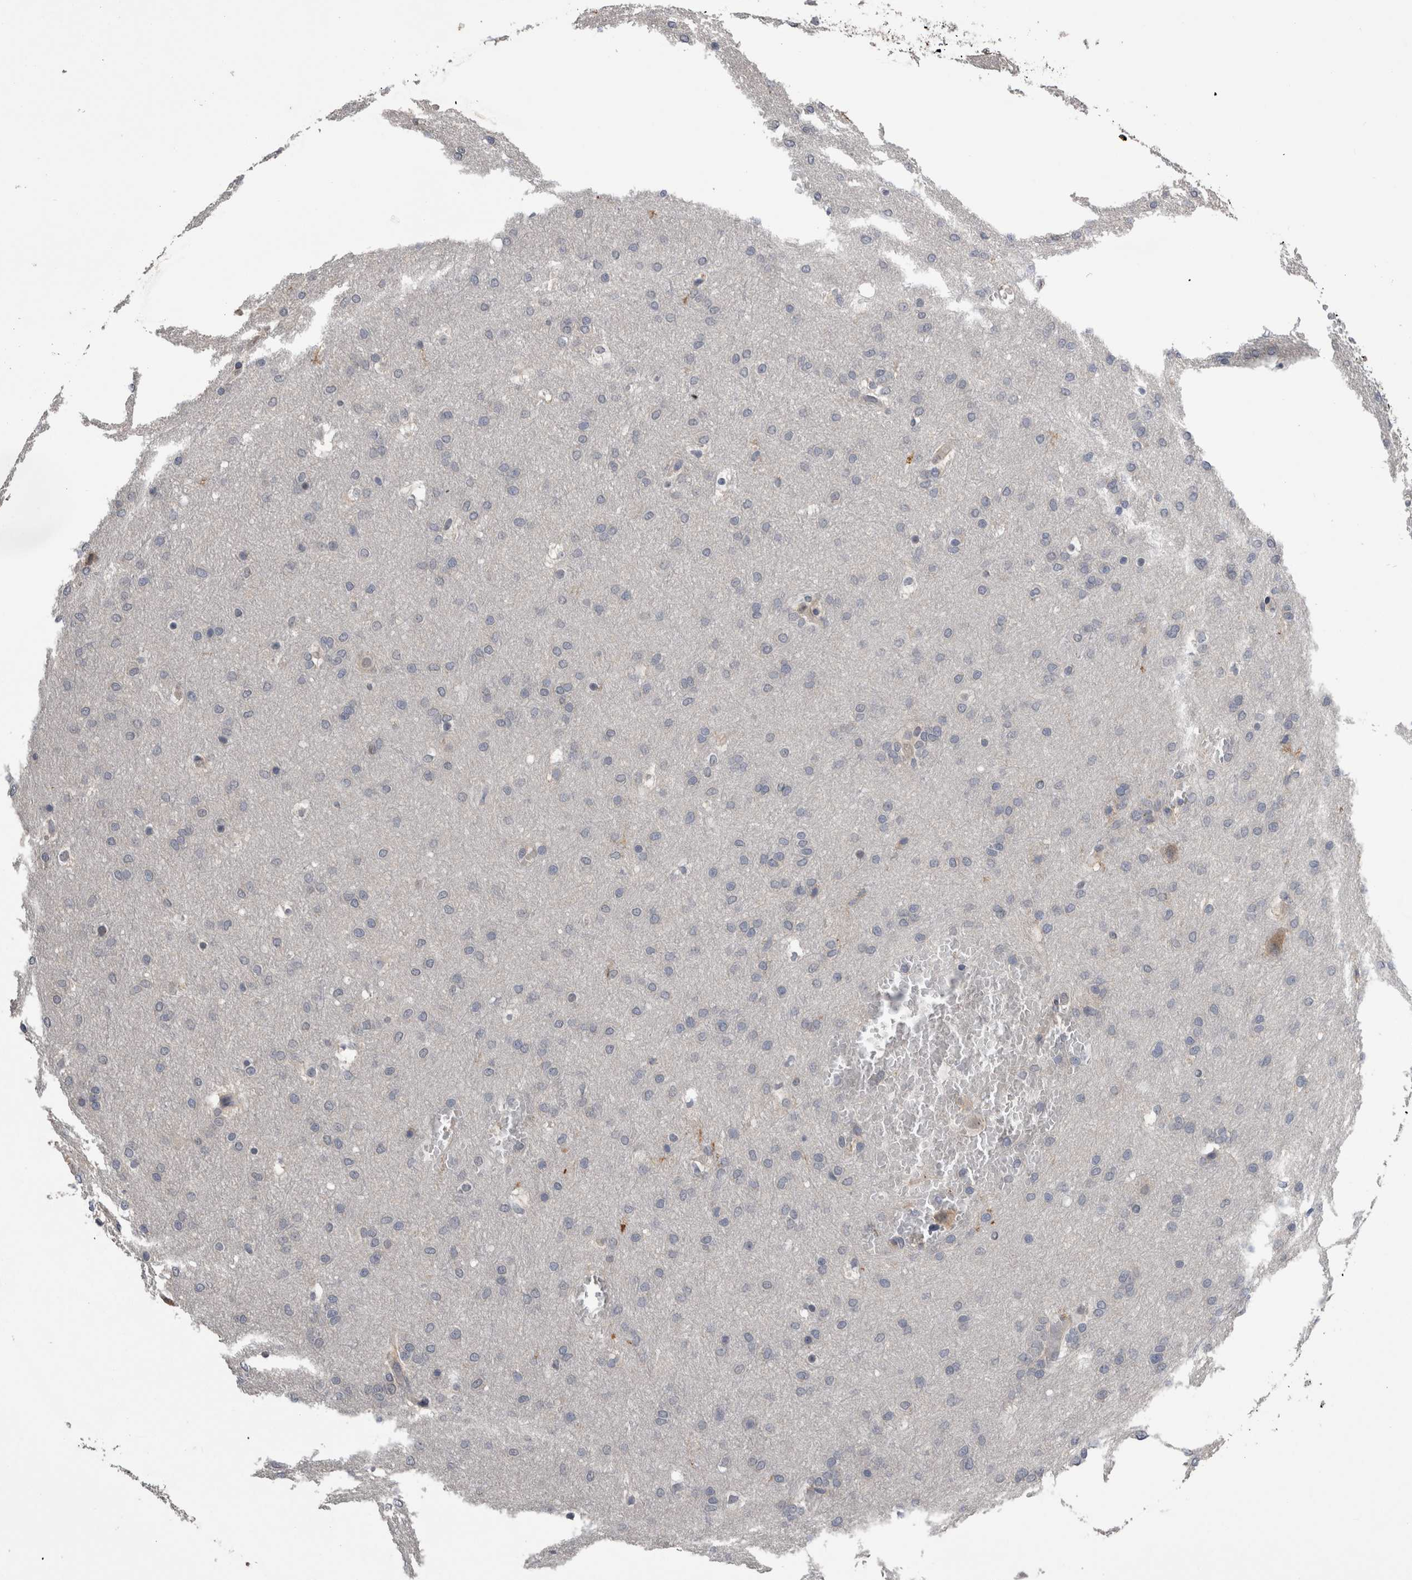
{"staining": {"intensity": "negative", "quantity": "none", "location": "none"}, "tissue": "glioma", "cell_type": "Tumor cells", "image_type": "cancer", "snomed": [{"axis": "morphology", "description": "Glioma, malignant, Low grade"}, {"axis": "topography", "description": "Brain"}], "caption": "Glioma stained for a protein using immunohistochemistry (IHC) demonstrates no expression tumor cells.", "gene": "ANXA13", "patient": {"sex": "female", "age": 37}}